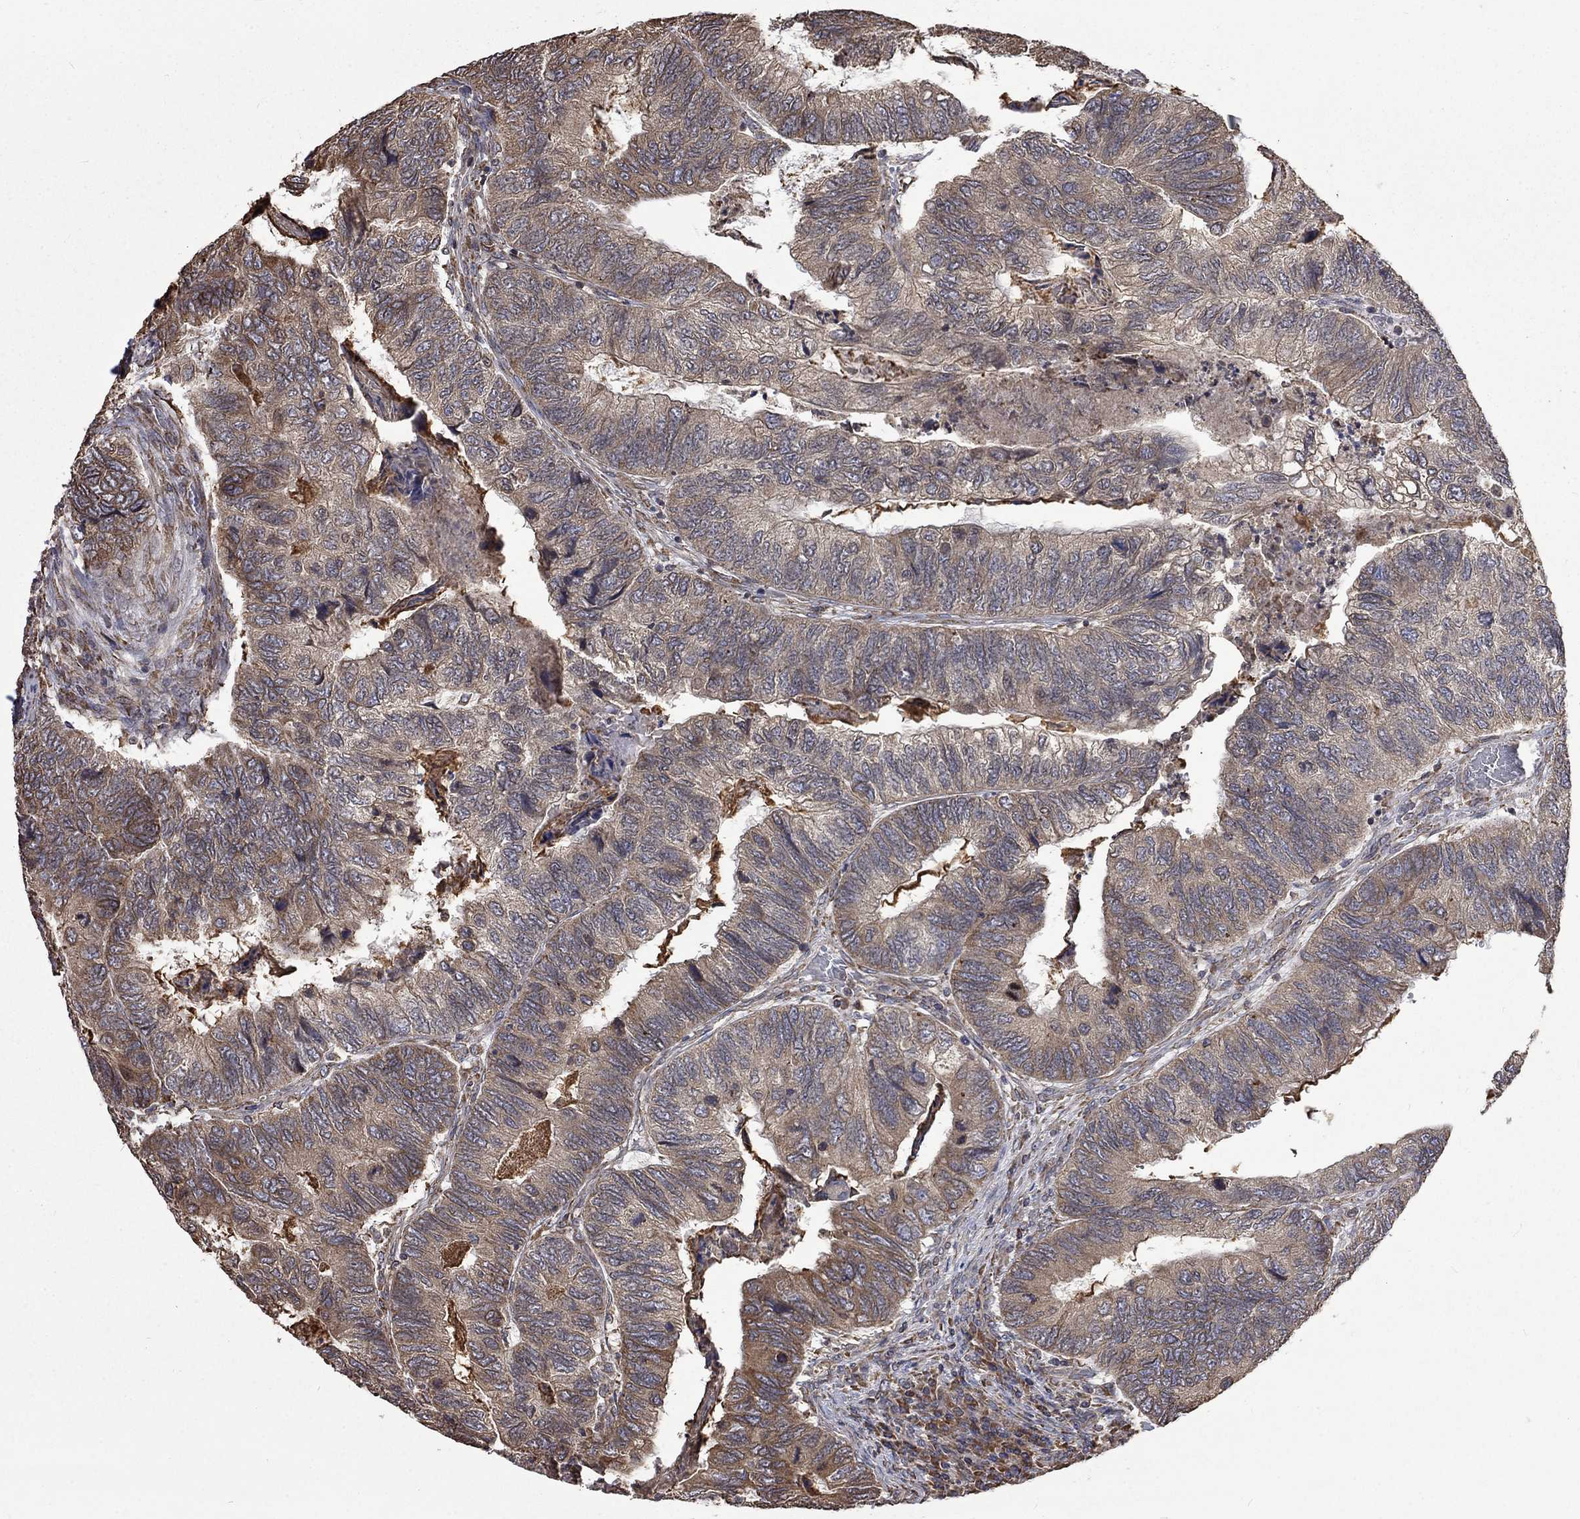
{"staining": {"intensity": "weak", "quantity": "25%-75%", "location": "cytoplasmic/membranous"}, "tissue": "colorectal cancer", "cell_type": "Tumor cells", "image_type": "cancer", "snomed": [{"axis": "morphology", "description": "Adenocarcinoma, NOS"}, {"axis": "topography", "description": "Colon"}], "caption": "High-magnification brightfield microscopy of colorectal adenocarcinoma stained with DAB (brown) and counterstained with hematoxylin (blue). tumor cells exhibit weak cytoplasmic/membranous staining is present in approximately25%-75% of cells.", "gene": "ESRRA", "patient": {"sex": "female", "age": 67}}